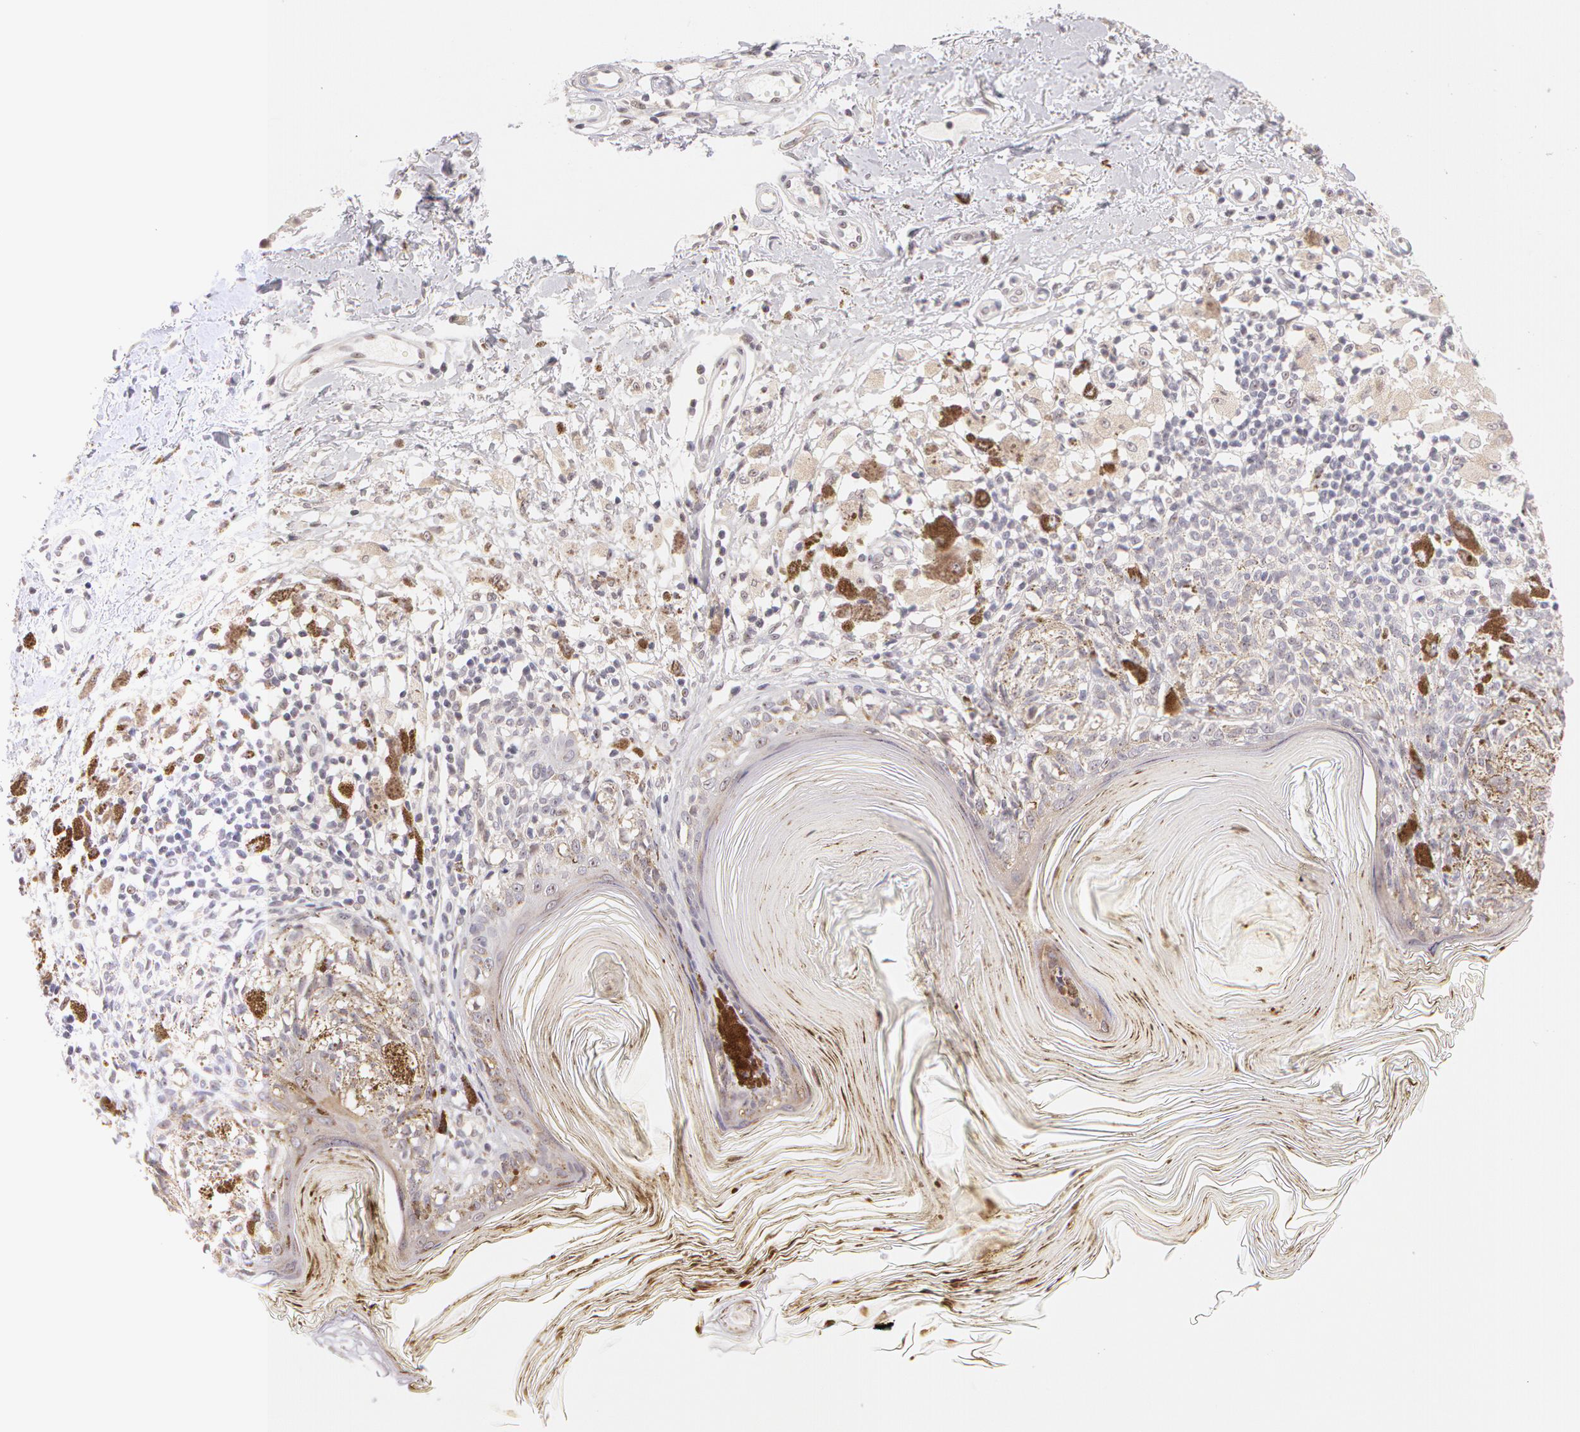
{"staining": {"intensity": "negative", "quantity": "none", "location": "none"}, "tissue": "melanoma", "cell_type": "Tumor cells", "image_type": "cancer", "snomed": [{"axis": "morphology", "description": "Malignant melanoma, NOS"}, {"axis": "topography", "description": "Skin"}], "caption": "A micrograph of melanoma stained for a protein exhibits no brown staining in tumor cells. The staining is performed using DAB (3,3'-diaminobenzidine) brown chromogen with nuclei counter-stained in using hematoxylin.", "gene": "ZNF597", "patient": {"sex": "male", "age": 88}}